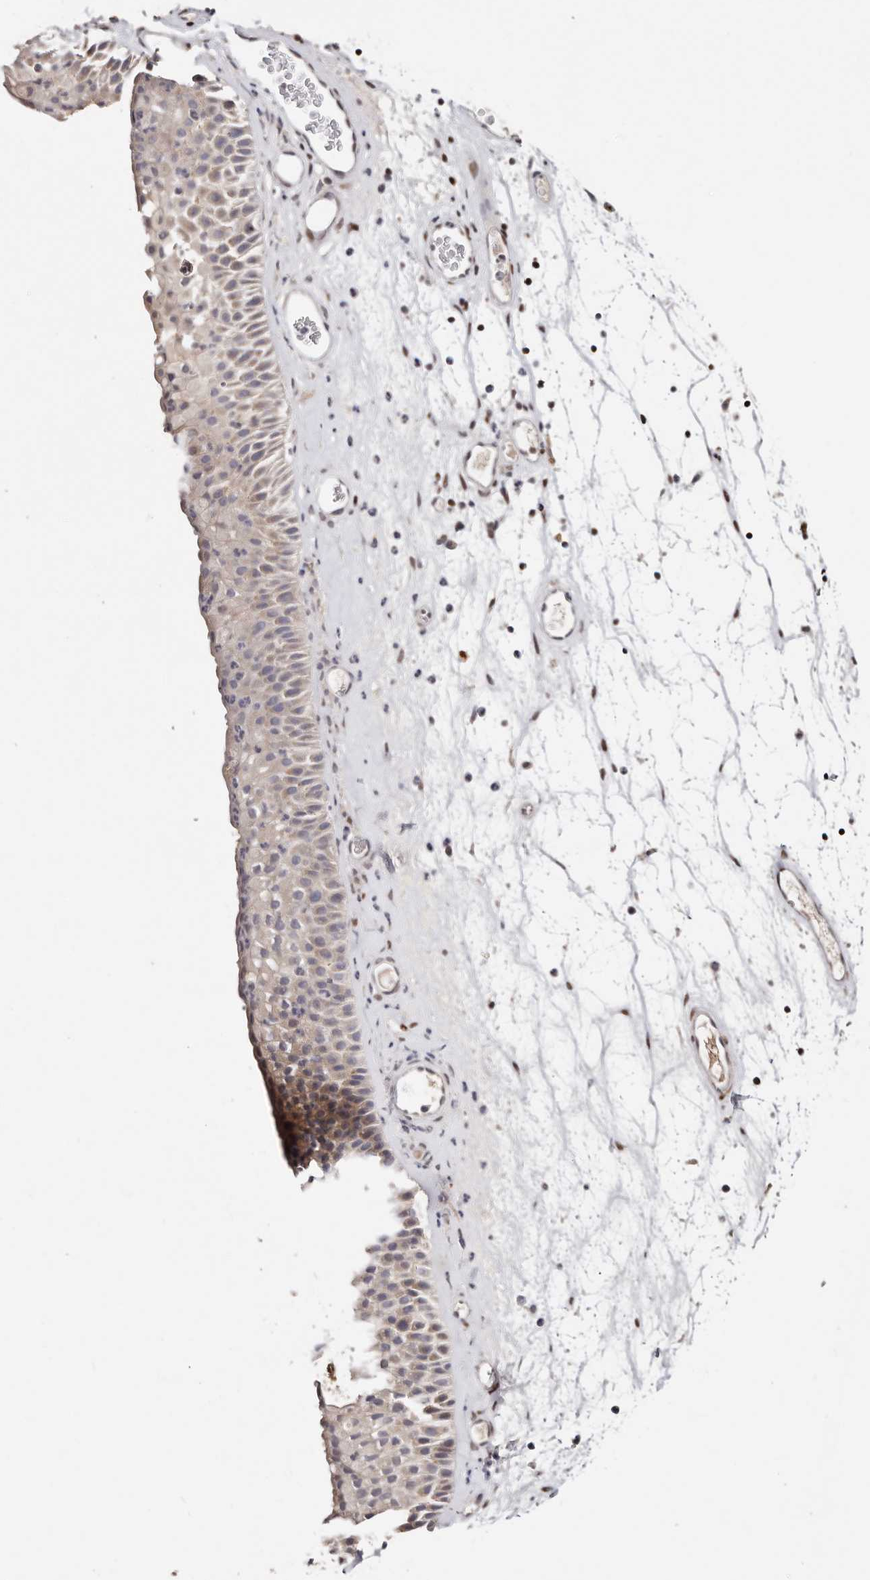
{"staining": {"intensity": "moderate", "quantity": ">75%", "location": "cytoplasmic/membranous,nuclear"}, "tissue": "nasopharynx", "cell_type": "Respiratory epithelial cells", "image_type": "normal", "snomed": [{"axis": "morphology", "description": "Normal tissue, NOS"}, {"axis": "topography", "description": "Nasopharynx"}], "caption": "IHC (DAB (3,3'-diaminobenzidine)) staining of benign nasopharynx shows moderate cytoplasmic/membranous,nuclear protein expression in approximately >75% of respiratory epithelial cells.", "gene": "IQGAP3", "patient": {"sex": "male", "age": 64}}